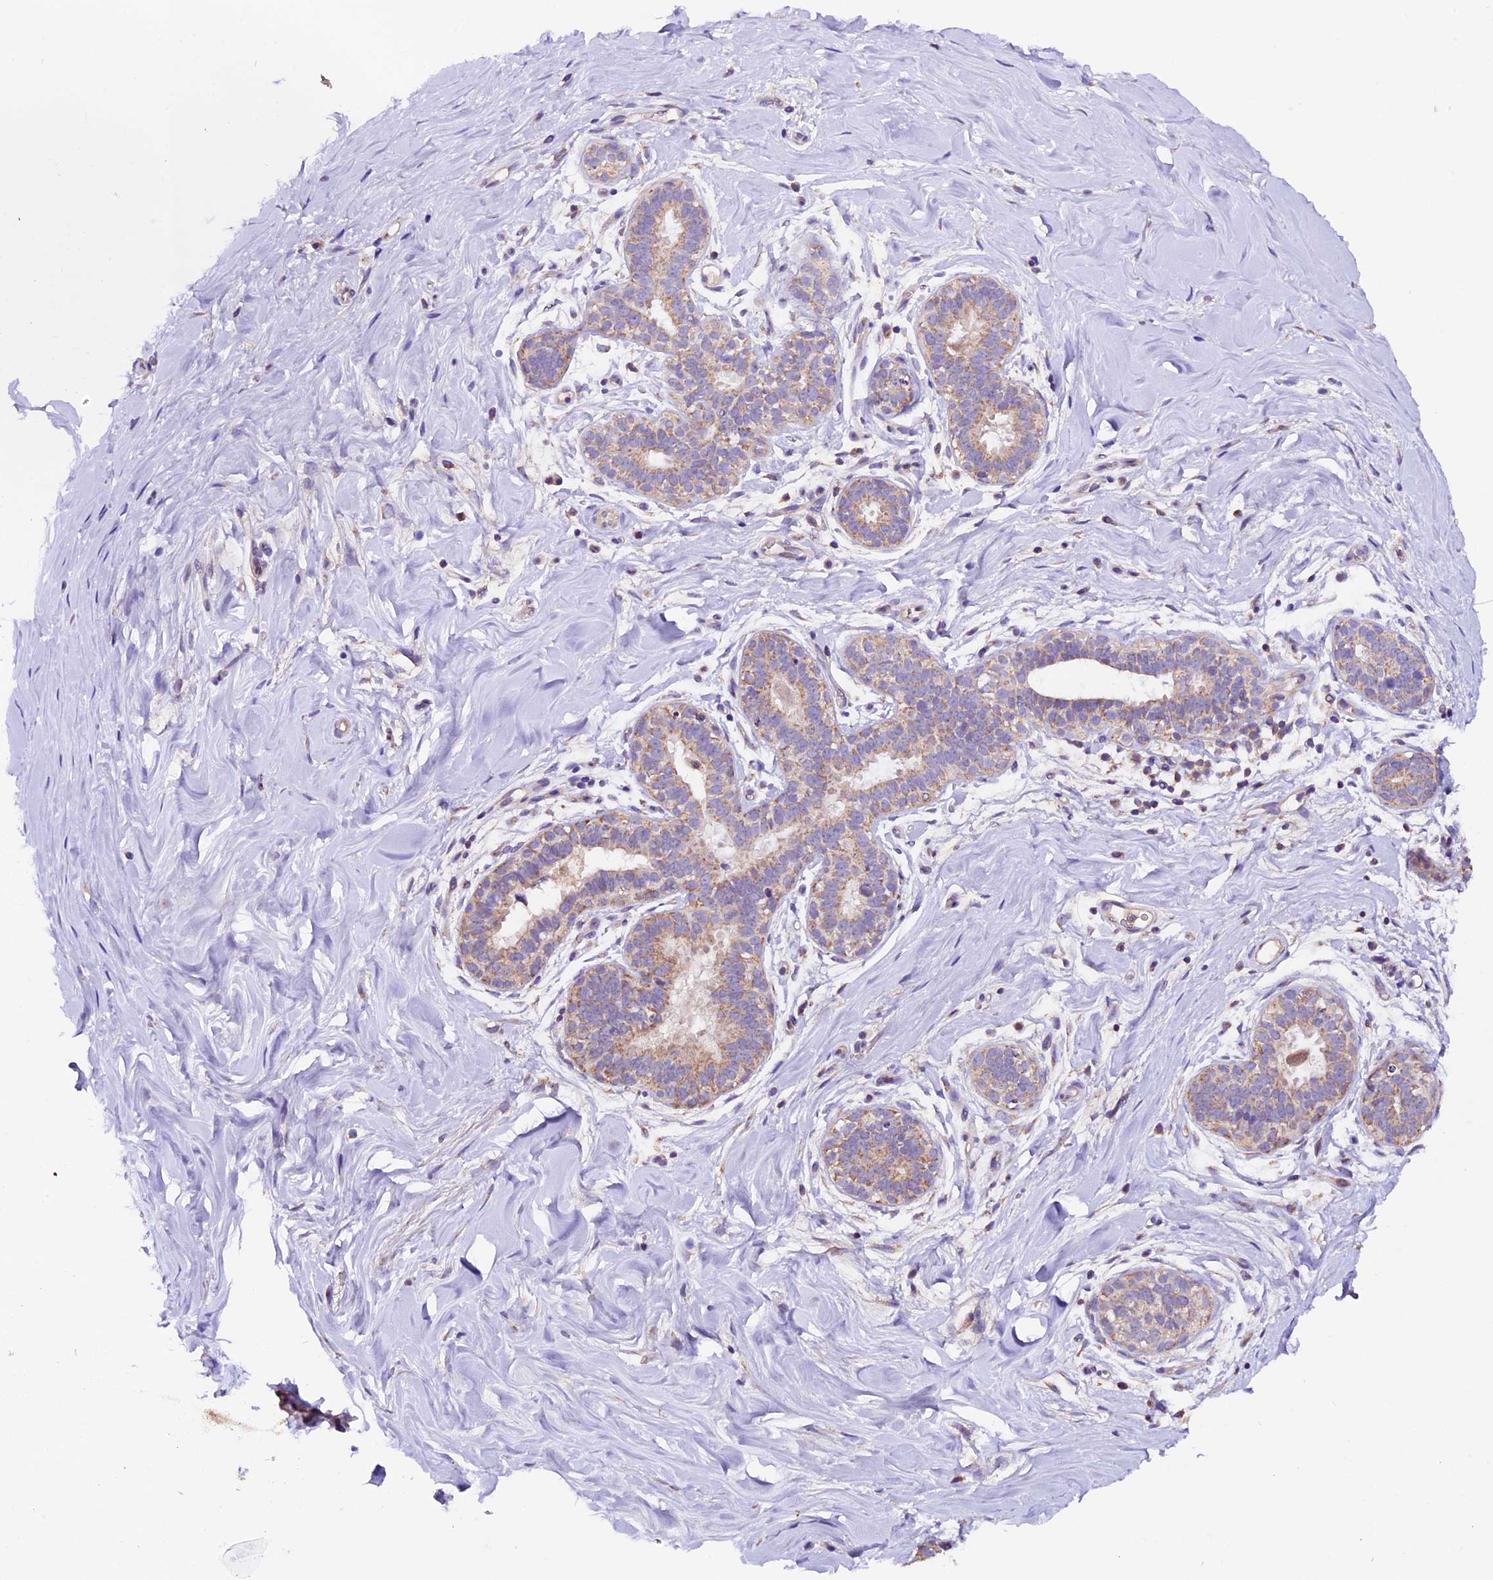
{"staining": {"intensity": "strong", "quantity": "25%-75%", "location": "cytoplasmic/membranous"}, "tissue": "adipose tissue", "cell_type": "Adipocytes", "image_type": "normal", "snomed": [{"axis": "morphology", "description": "Normal tissue, NOS"}, {"axis": "topography", "description": "Breast"}], "caption": "Adipocytes display high levels of strong cytoplasmic/membranous positivity in approximately 25%-75% of cells in benign adipose tissue.", "gene": "DDX28", "patient": {"sex": "female", "age": 26}}